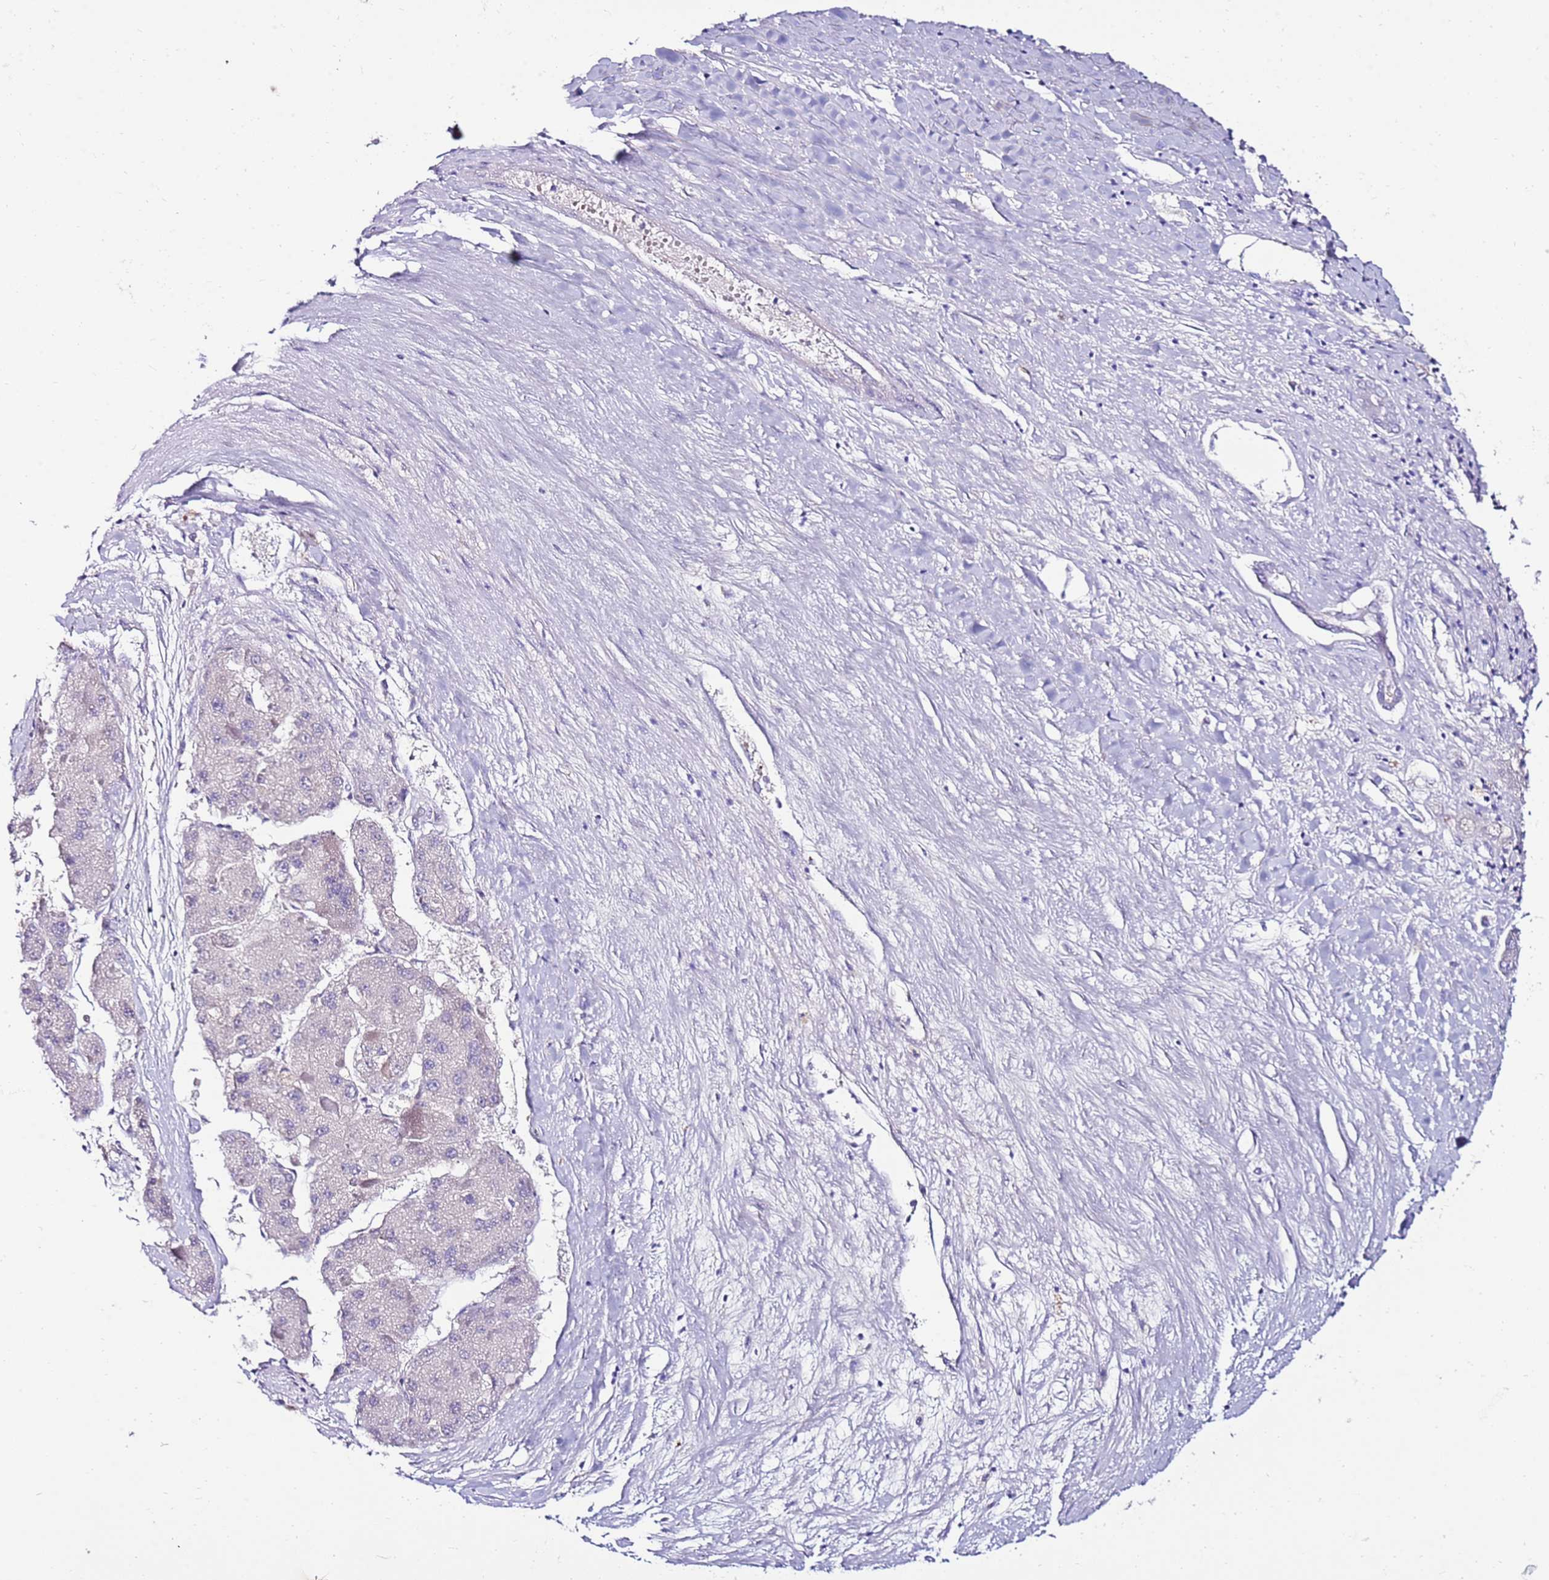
{"staining": {"intensity": "negative", "quantity": "none", "location": "none"}, "tissue": "liver cancer", "cell_type": "Tumor cells", "image_type": "cancer", "snomed": [{"axis": "morphology", "description": "Carcinoma, Hepatocellular, NOS"}, {"axis": "topography", "description": "Liver"}], "caption": "Tumor cells are negative for protein expression in human liver hepatocellular carcinoma.", "gene": "EVPLL", "patient": {"sex": "female", "age": 73}}